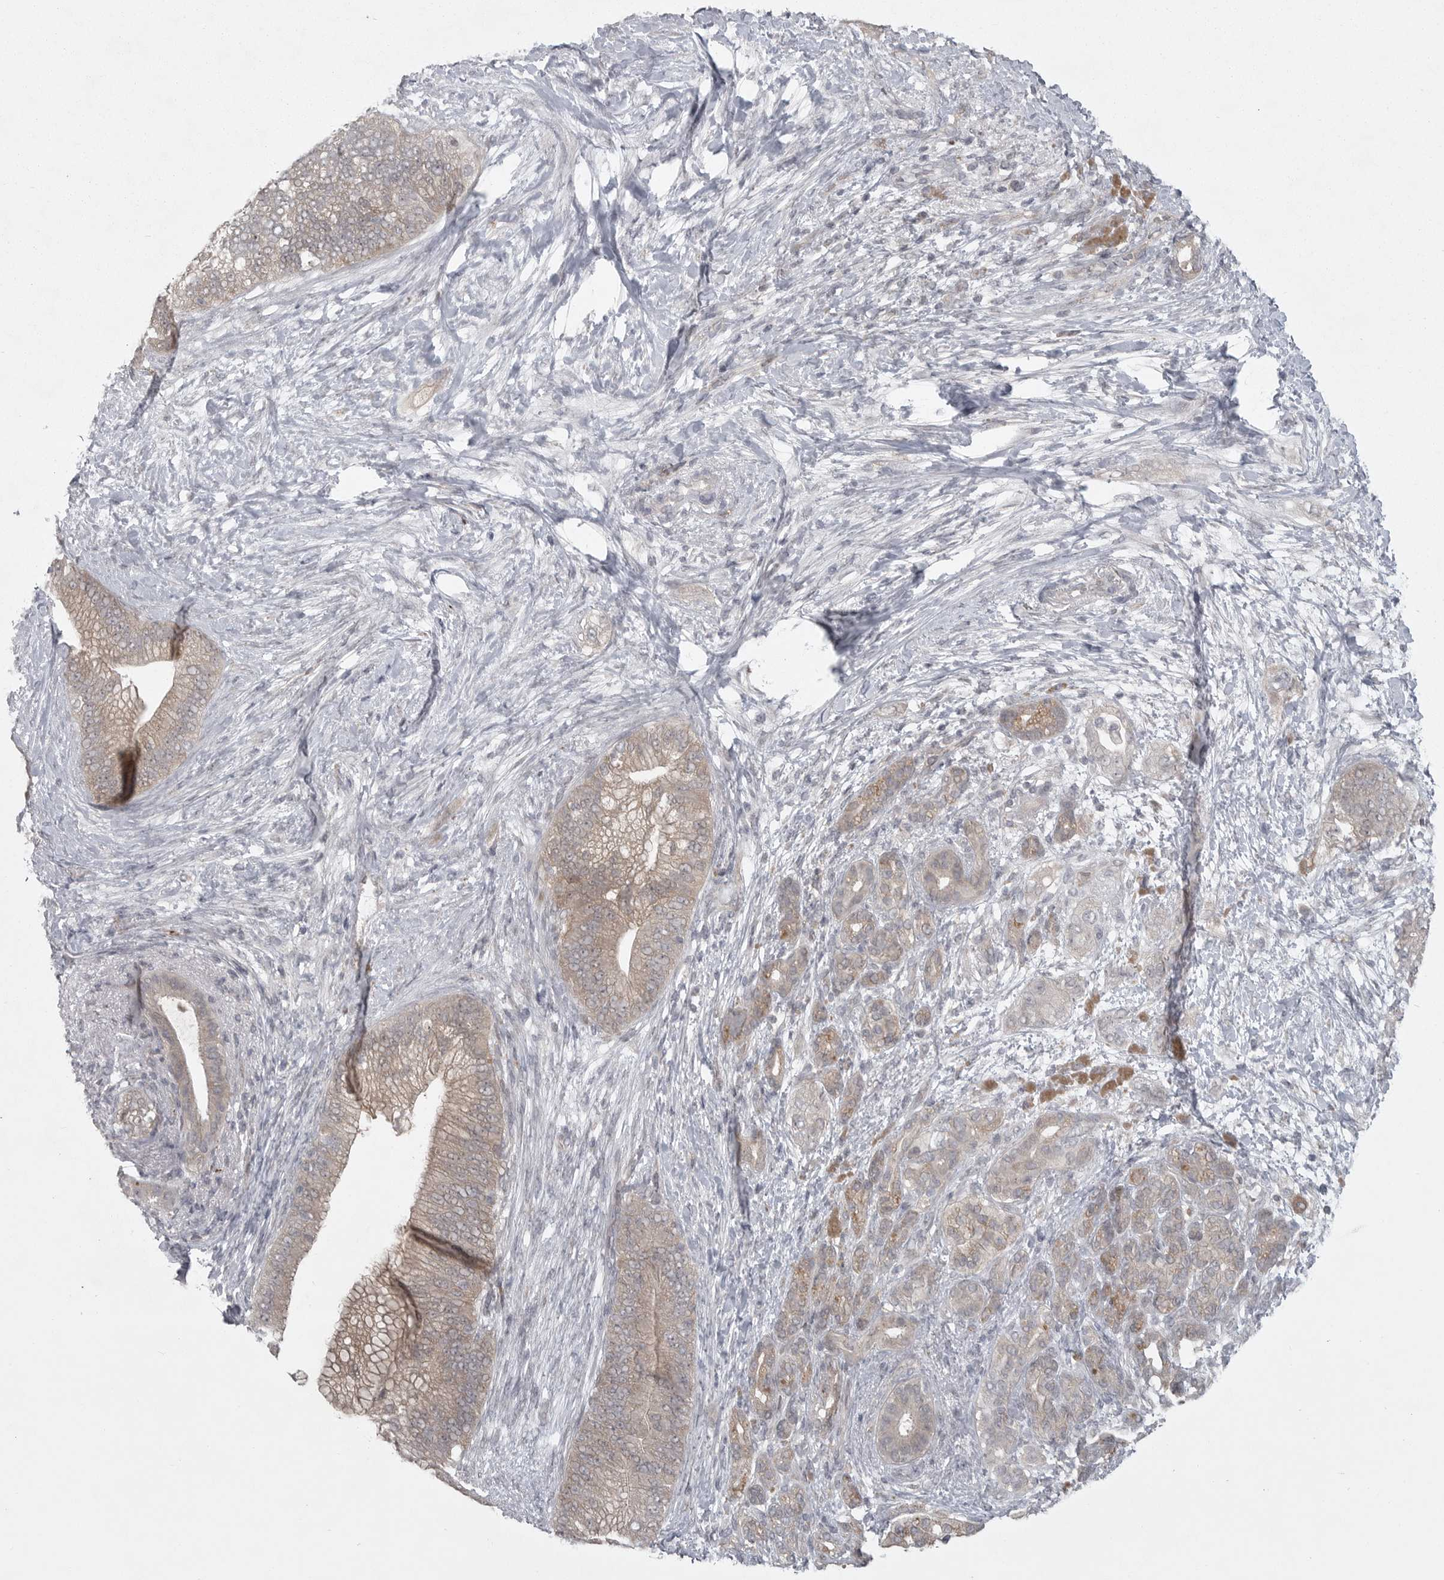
{"staining": {"intensity": "weak", "quantity": "<25%", "location": "cytoplasmic/membranous"}, "tissue": "pancreatic cancer", "cell_type": "Tumor cells", "image_type": "cancer", "snomed": [{"axis": "morphology", "description": "Adenocarcinoma, NOS"}, {"axis": "topography", "description": "Pancreas"}], "caption": "Immunohistochemistry (IHC) histopathology image of human adenocarcinoma (pancreatic) stained for a protein (brown), which displays no positivity in tumor cells.", "gene": "PHF13", "patient": {"sex": "male", "age": 53}}